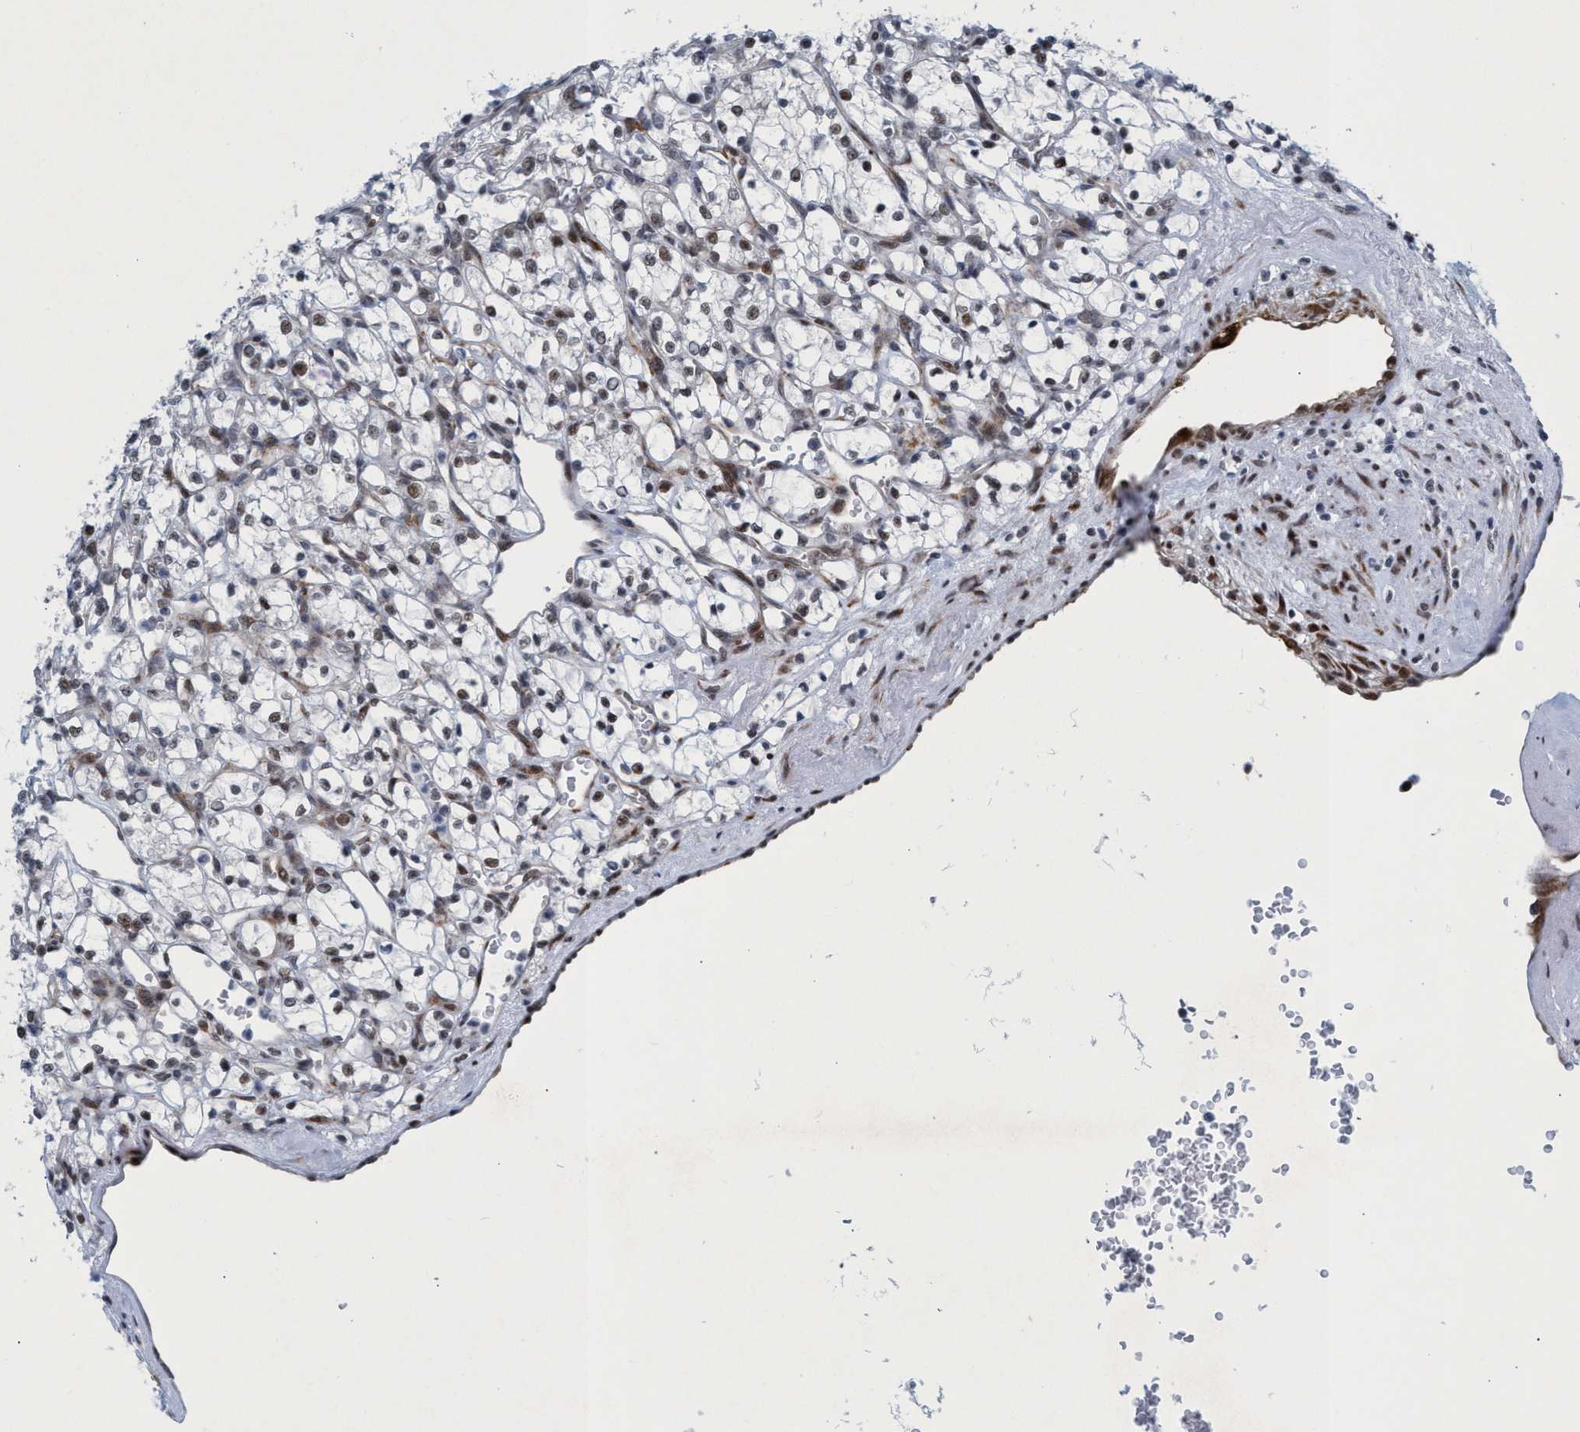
{"staining": {"intensity": "weak", "quantity": "<25%", "location": "nuclear"}, "tissue": "renal cancer", "cell_type": "Tumor cells", "image_type": "cancer", "snomed": [{"axis": "morphology", "description": "Adenocarcinoma, NOS"}, {"axis": "topography", "description": "Kidney"}], "caption": "The IHC histopathology image has no significant positivity in tumor cells of renal cancer (adenocarcinoma) tissue.", "gene": "CWC27", "patient": {"sex": "female", "age": 69}}